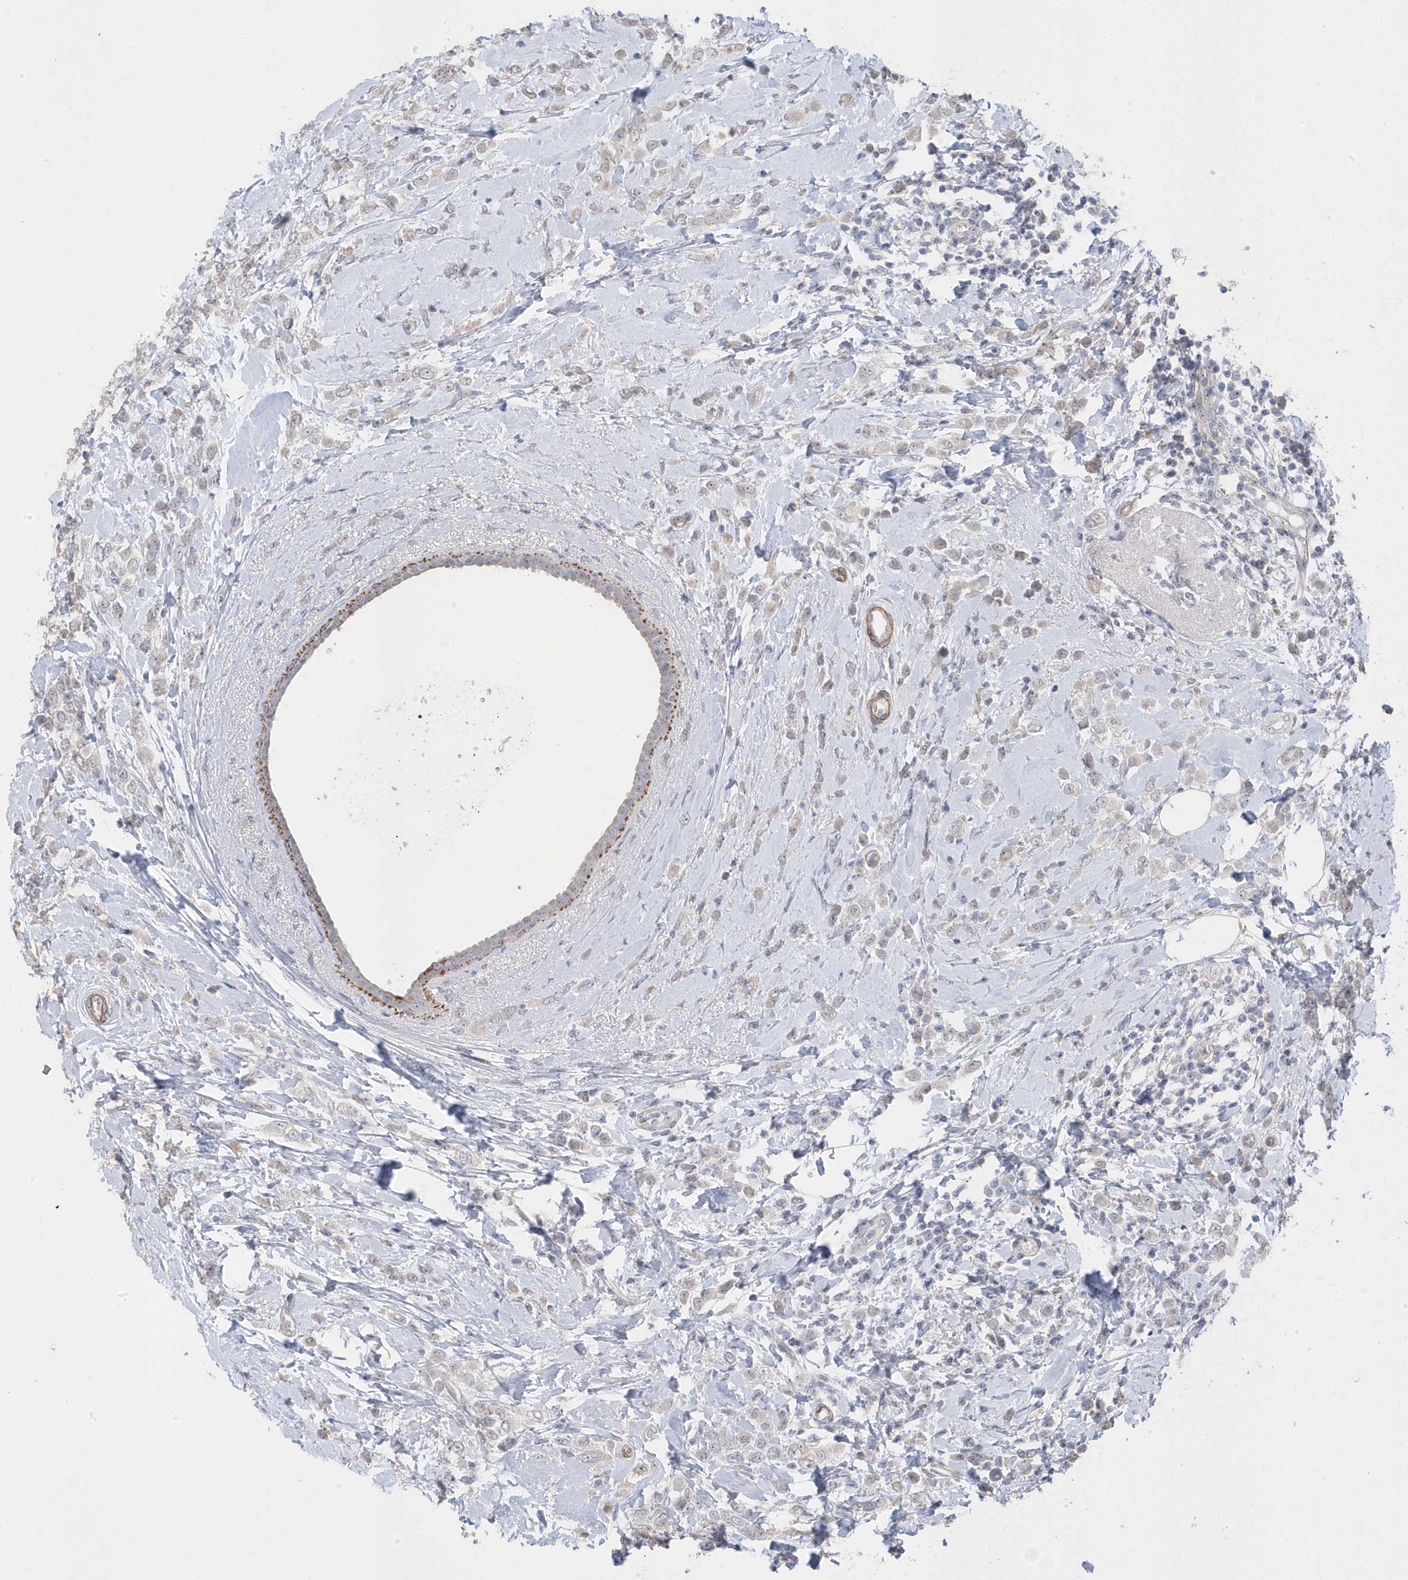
{"staining": {"intensity": "weak", "quantity": "<25%", "location": "cytoplasmic/membranous"}, "tissue": "breast cancer", "cell_type": "Tumor cells", "image_type": "cancer", "snomed": [{"axis": "morphology", "description": "Lobular carcinoma"}, {"axis": "topography", "description": "Breast"}], "caption": "Photomicrograph shows no protein positivity in tumor cells of lobular carcinoma (breast) tissue.", "gene": "GTPBP6", "patient": {"sex": "female", "age": 47}}